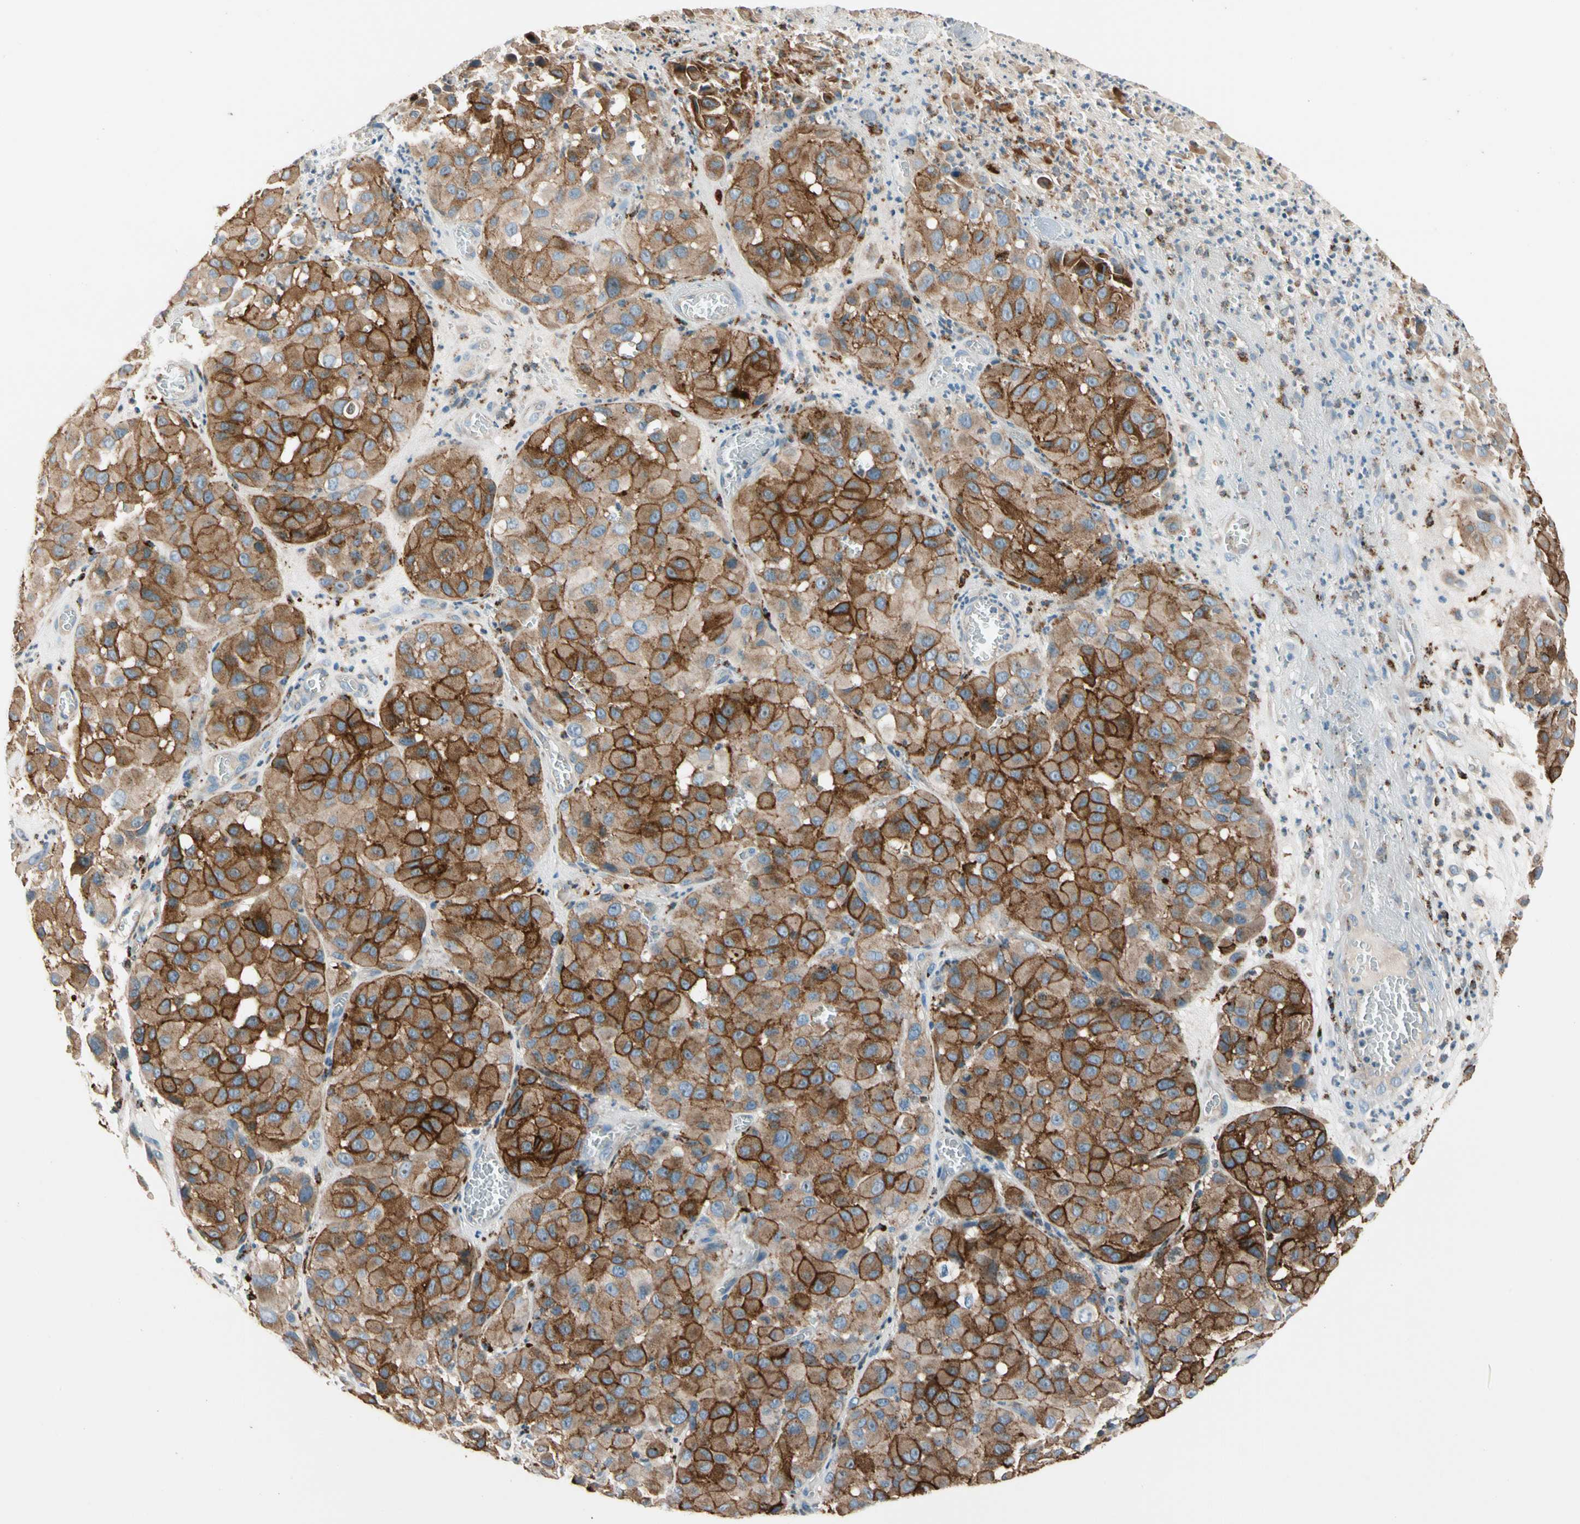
{"staining": {"intensity": "strong", "quantity": ">75%", "location": "cytoplasmic/membranous"}, "tissue": "melanoma", "cell_type": "Tumor cells", "image_type": "cancer", "snomed": [{"axis": "morphology", "description": "Malignant melanoma, NOS"}, {"axis": "topography", "description": "Skin"}], "caption": "This is a photomicrograph of IHC staining of malignant melanoma, which shows strong positivity in the cytoplasmic/membranous of tumor cells.", "gene": "GM2A", "patient": {"sex": "female", "age": 21}}